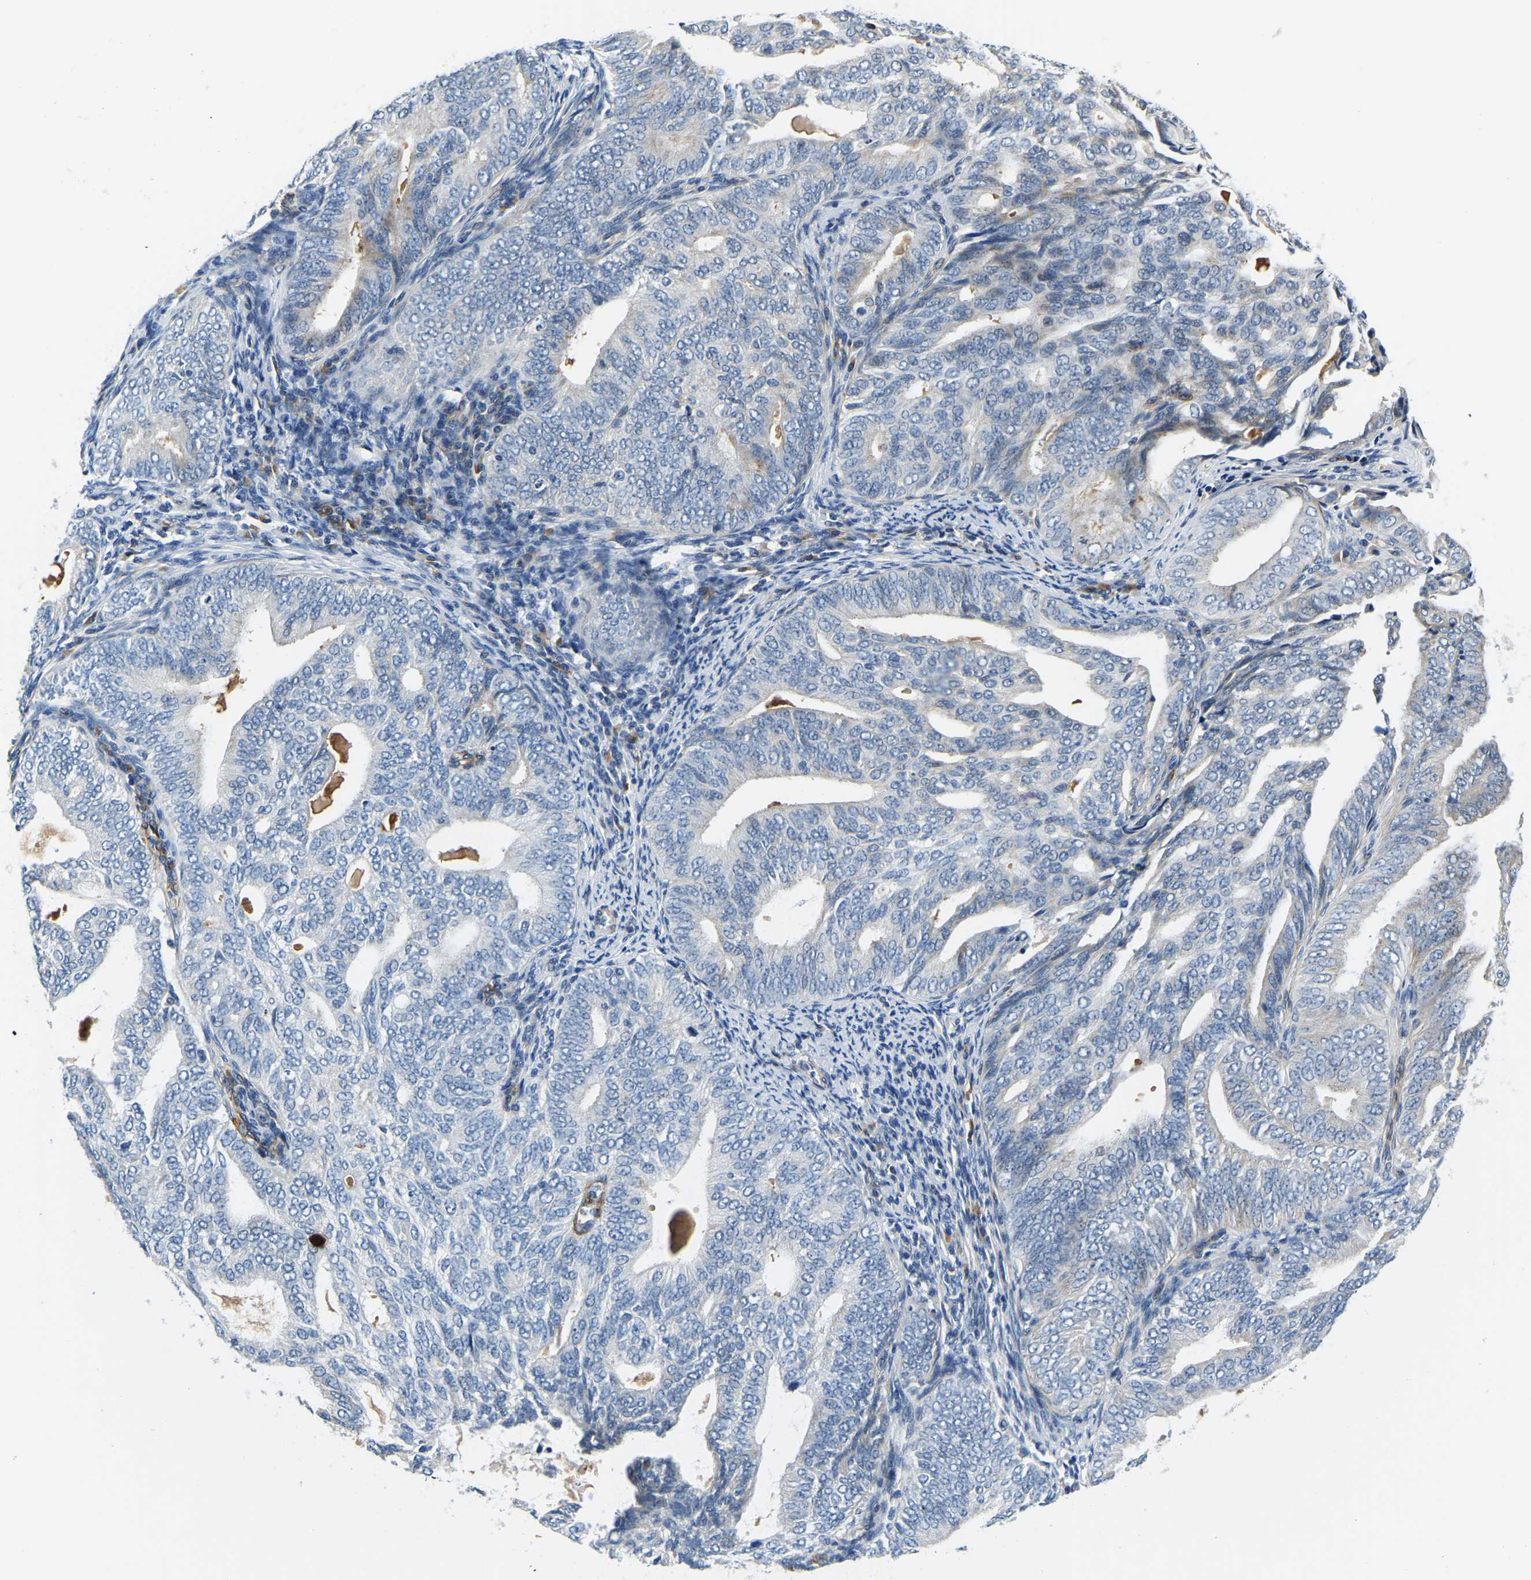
{"staining": {"intensity": "negative", "quantity": "none", "location": "none"}, "tissue": "endometrial cancer", "cell_type": "Tumor cells", "image_type": "cancer", "snomed": [{"axis": "morphology", "description": "Adenocarcinoma, NOS"}, {"axis": "topography", "description": "Endometrium"}], "caption": "Tumor cells show no significant protein expression in adenocarcinoma (endometrial).", "gene": "LIAS", "patient": {"sex": "female", "age": 58}}